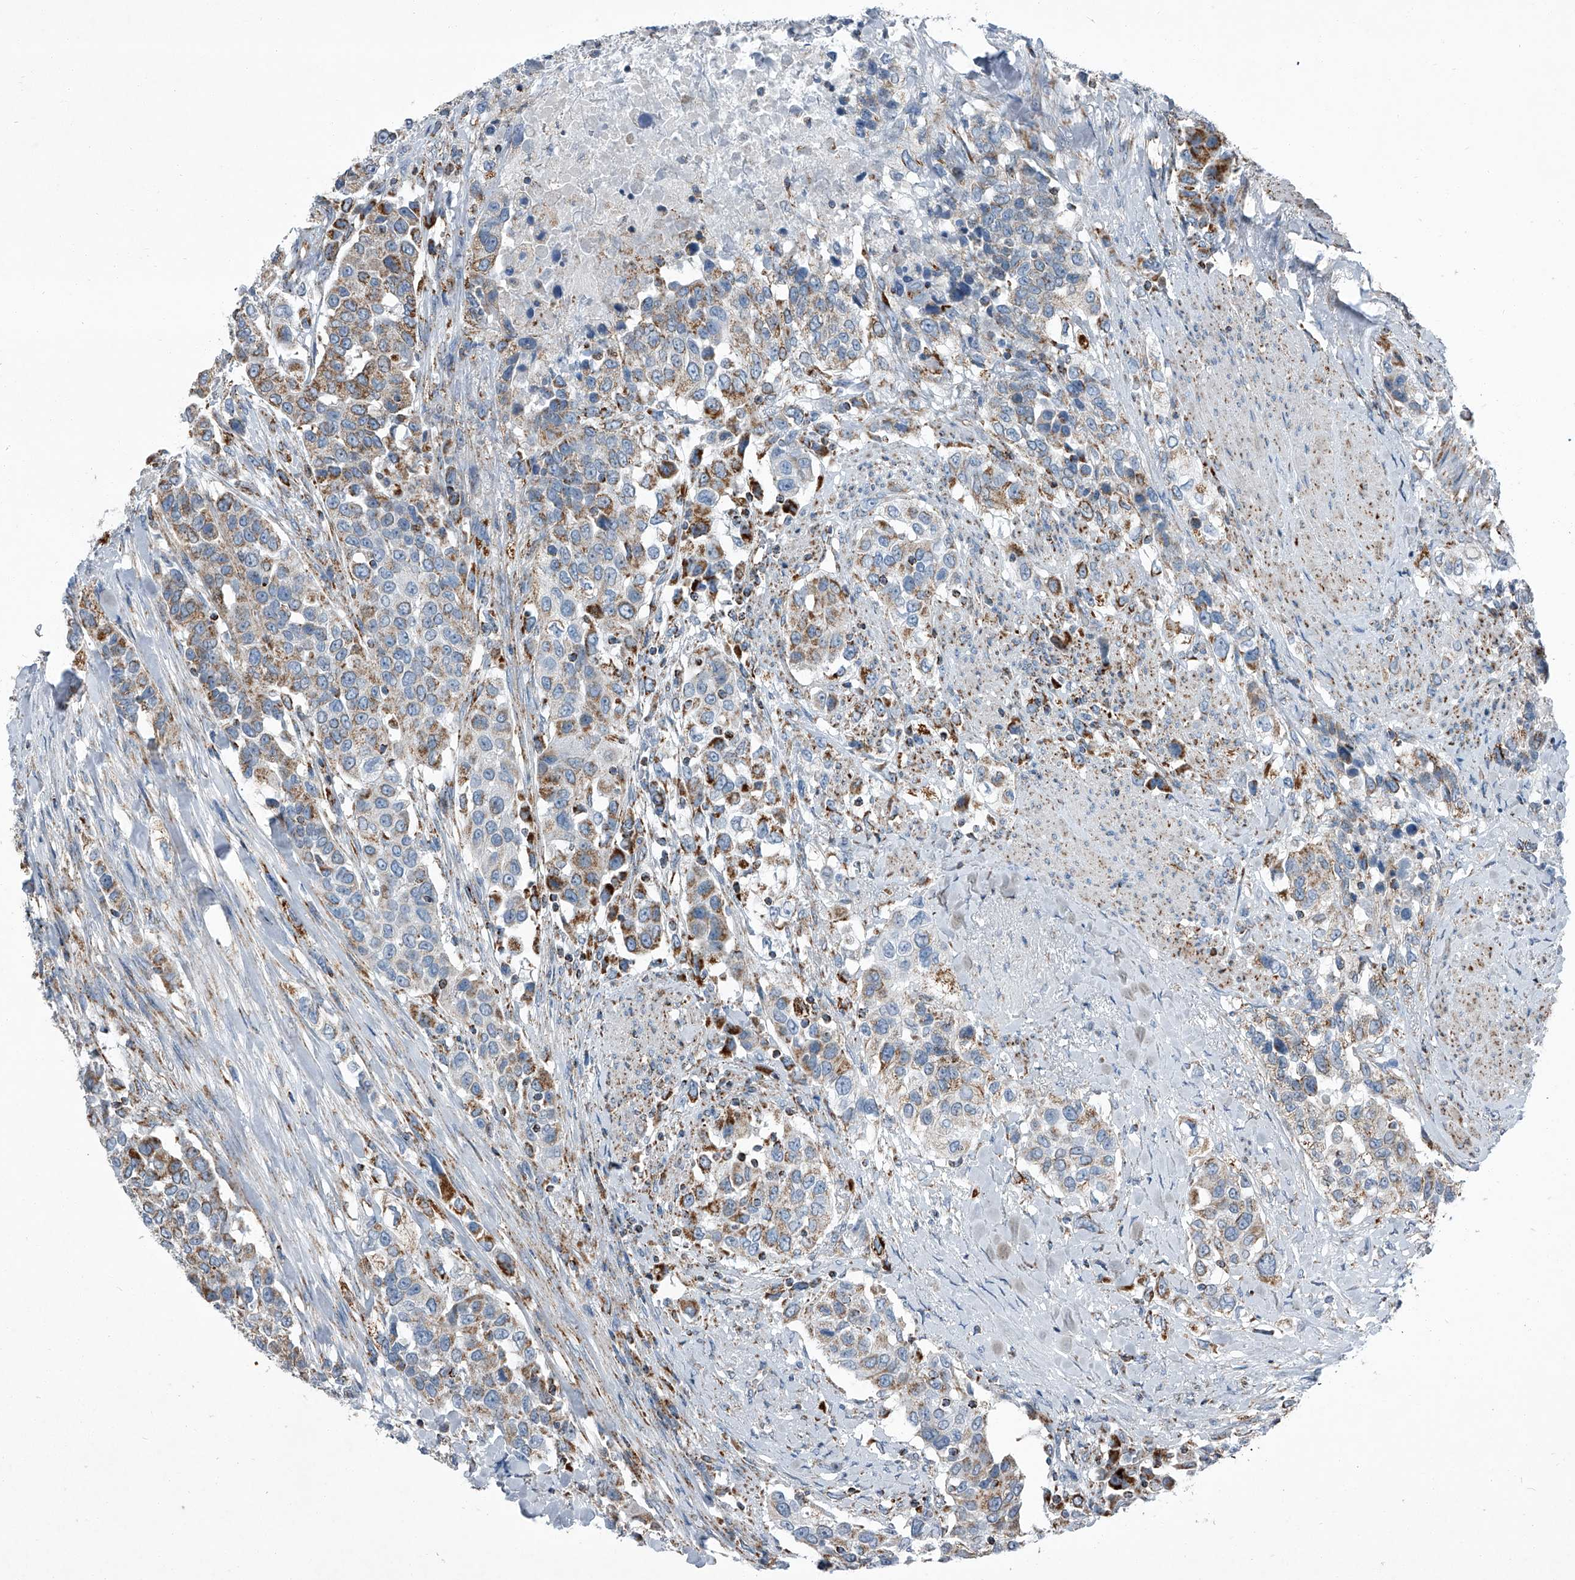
{"staining": {"intensity": "strong", "quantity": "25%-75%", "location": "cytoplasmic/membranous"}, "tissue": "urothelial cancer", "cell_type": "Tumor cells", "image_type": "cancer", "snomed": [{"axis": "morphology", "description": "Urothelial carcinoma, High grade"}, {"axis": "topography", "description": "Urinary bladder"}], "caption": "This is an image of IHC staining of urothelial carcinoma (high-grade), which shows strong expression in the cytoplasmic/membranous of tumor cells.", "gene": "CHRNA7", "patient": {"sex": "female", "age": 80}}